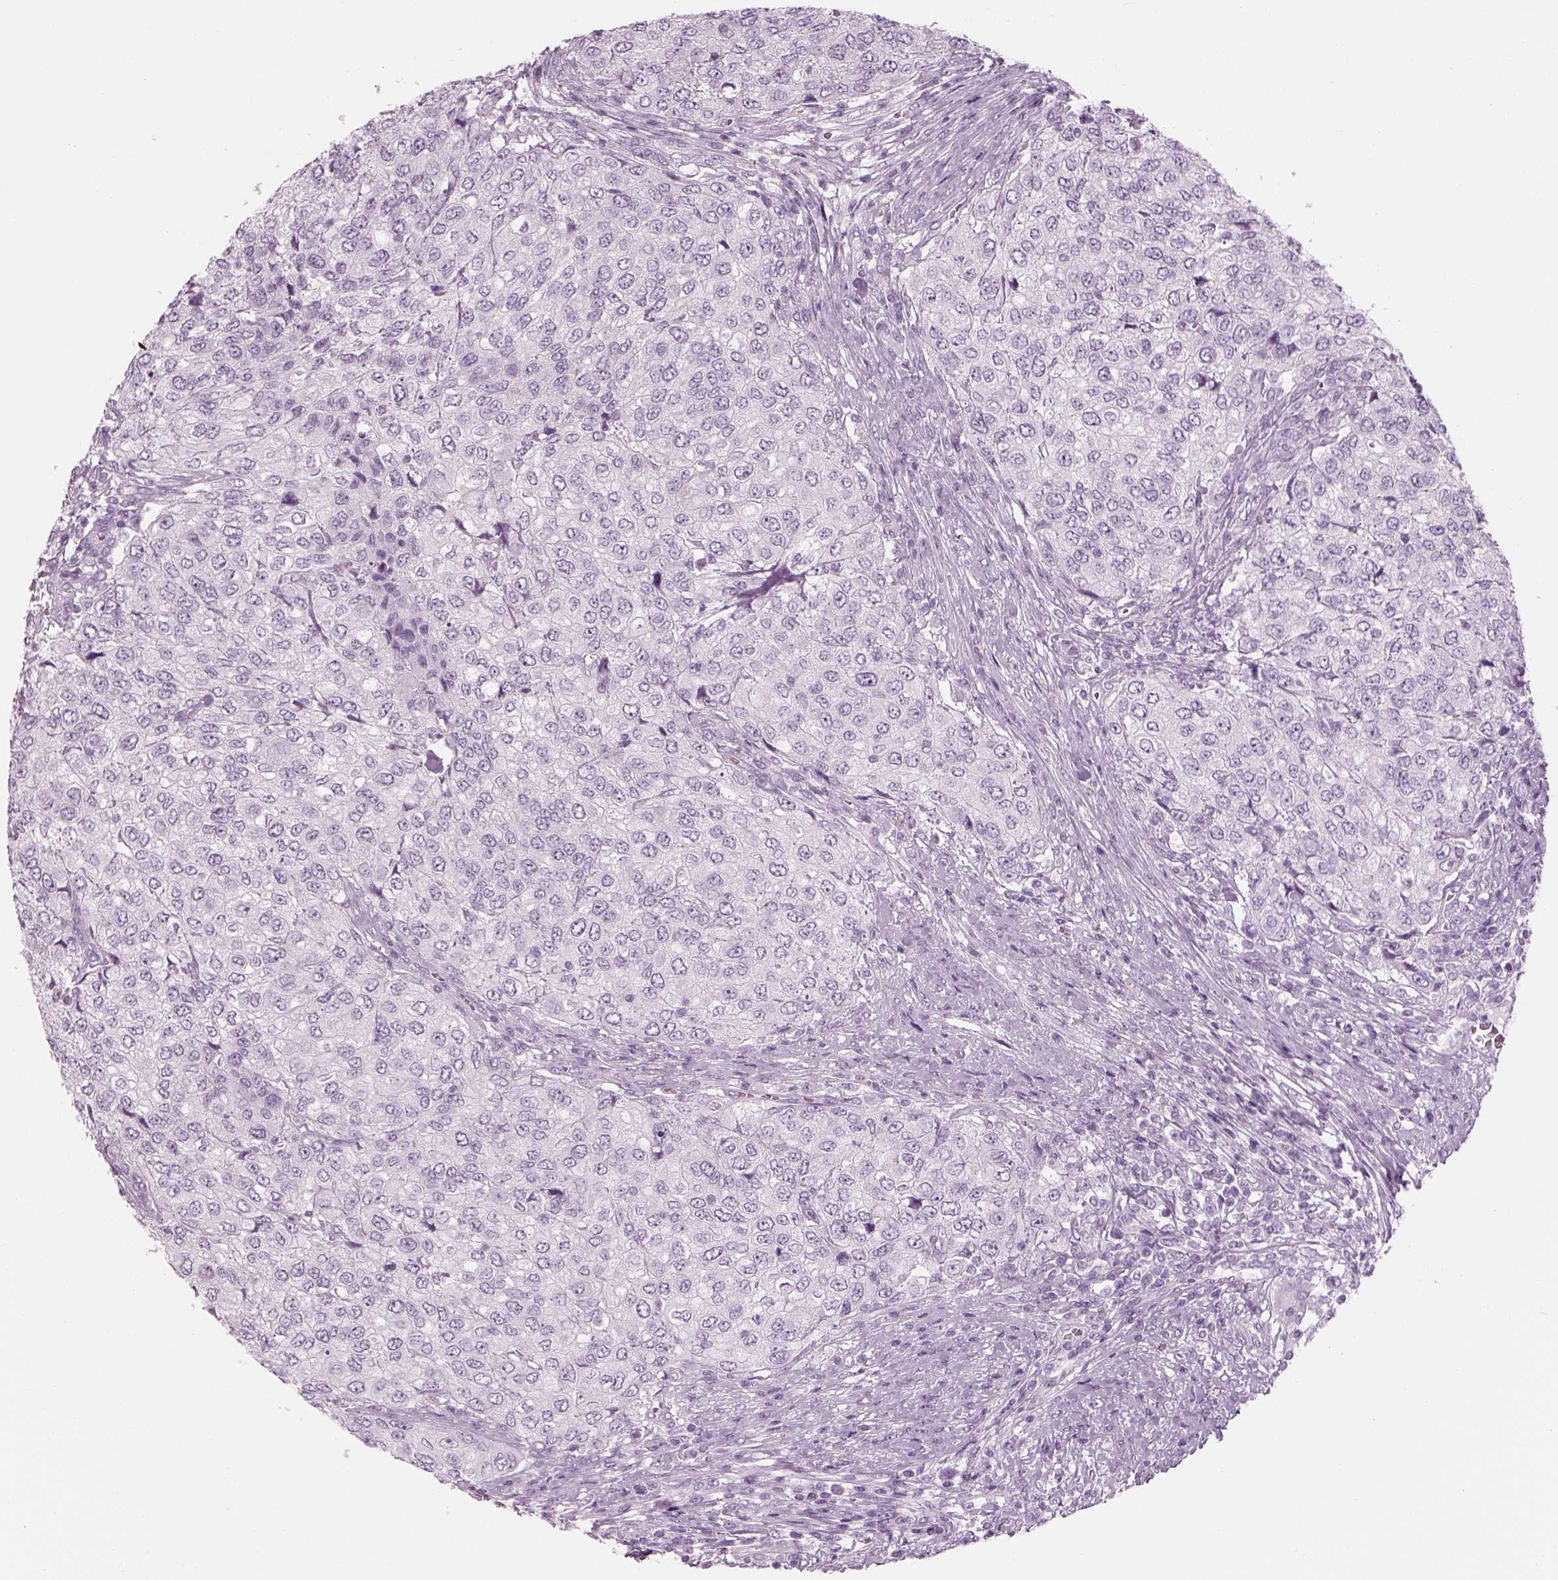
{"staining": {"intensity": "negative", "quantity": "none", "location": "none"}, "tissue": "urothelial cancer", "cell_type": "Tumor cells", "image_type": "cancer", "snomed": [{"axis": "morphology", "description": "Urothelial carcinoma, High grade"}, {"axis": "topography", "description": "Urinary bladder"}], "caption": "This is a photomicrograph of immunohistochemistry (IHC) staining of urothelial cancer, which shows no positivity in tumor cells. The staining was performed using DAB to visualize the protein expression in brown, while the nuclei were stained in blue with hematoxylin (Magnification: 20x).", "gene": "SAG", "patient": {"sex": "female", "age": 78}}